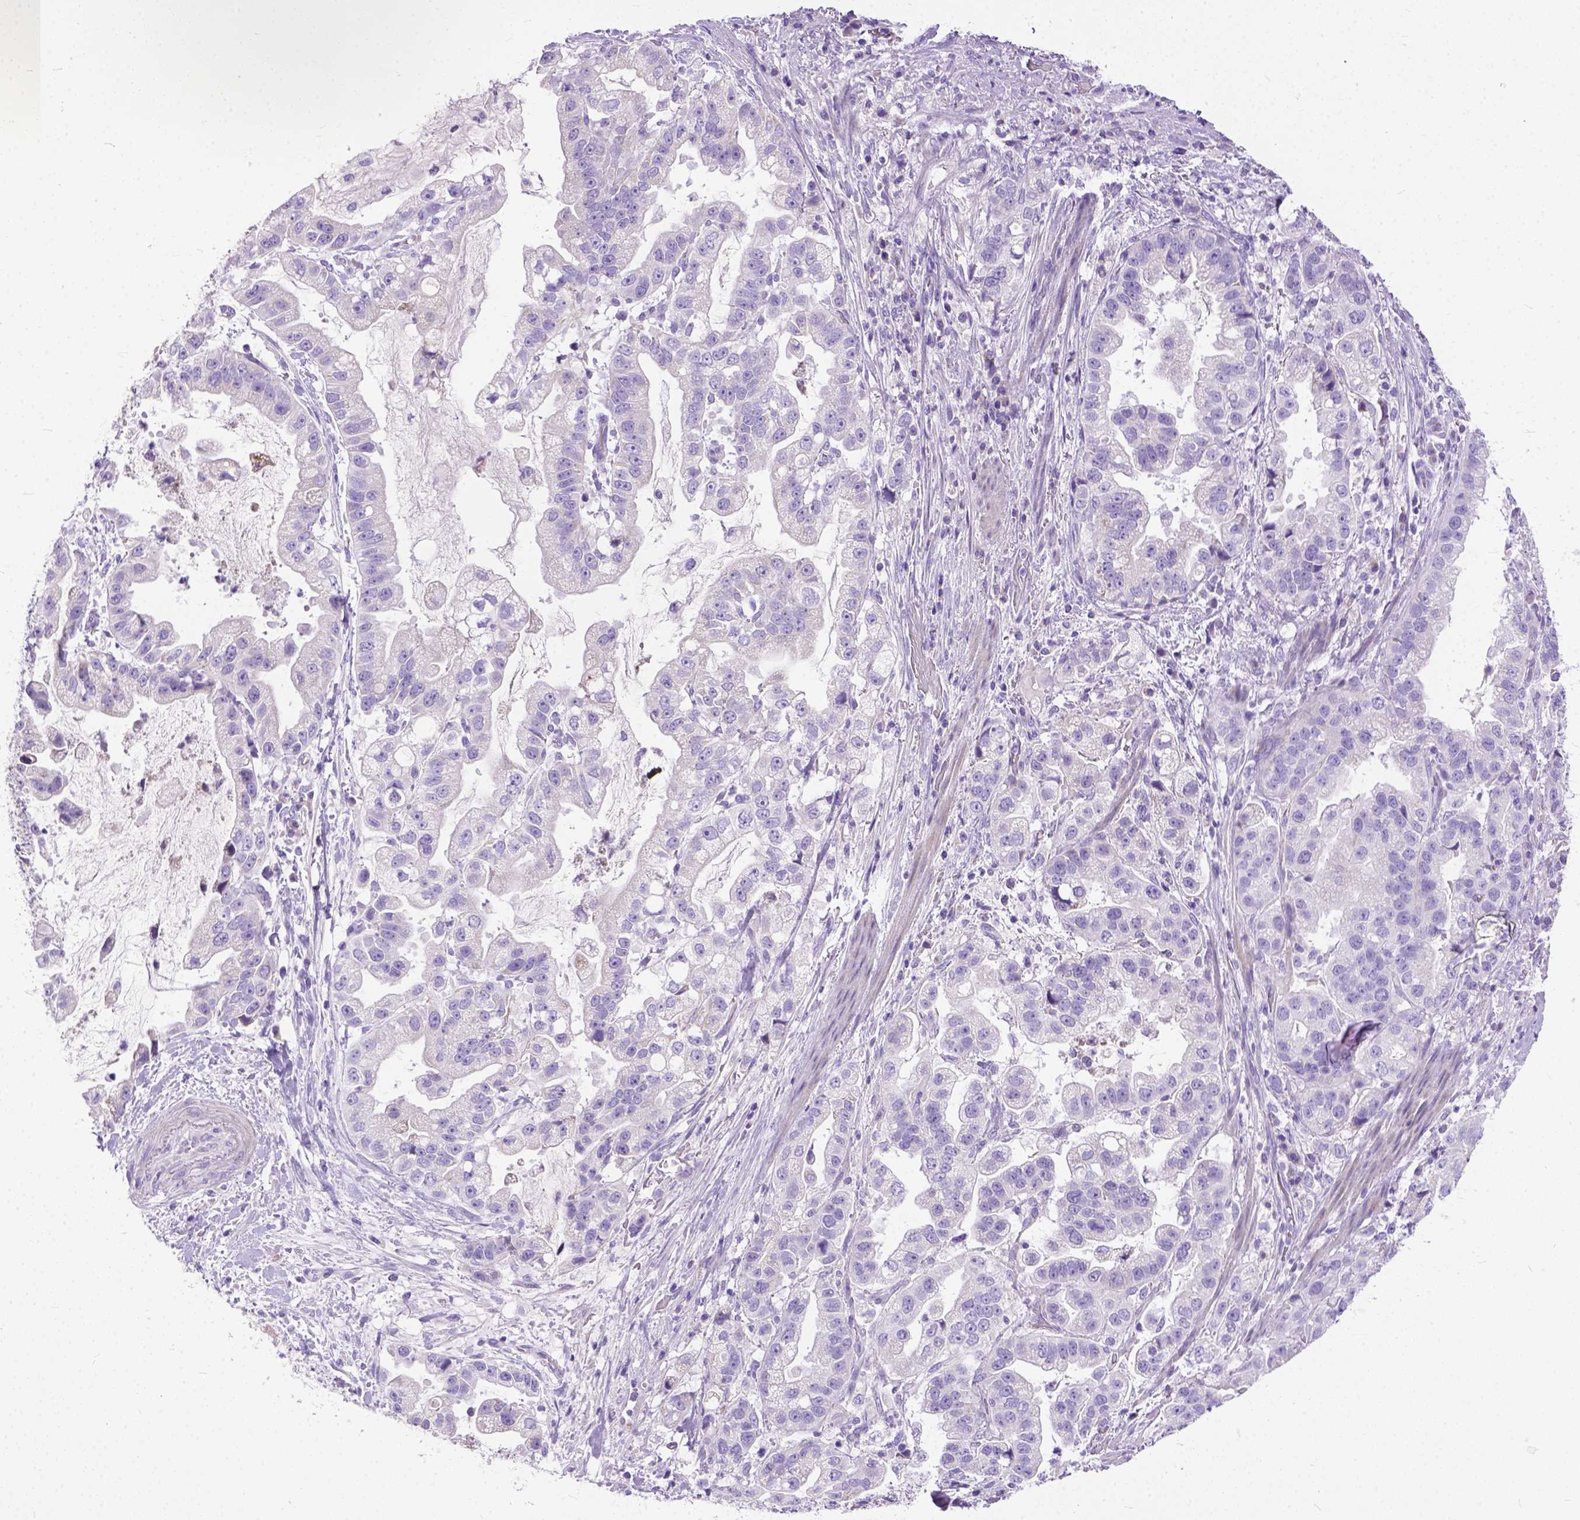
{"staining": {"intensity": "negative", "quantity": "none", "location": "none"}, "tissue": "stomach cancer", "cell_type": "Tumor cells", "image_type": "cancer", "snomed": [{"axis": "morphology", "description": "Adenocarcinoma, NOS"}, {"axis": "topography", "description": "Stomach"}], "caption": "High power microscopy micrograph of an immunohistochemistry (IHC) photomicrograph of stomach cancer (adenocarcinoma), revealing no significant staining in tumor cells. The staining was performed using DAB to visualize the protein expression in brown, while the nuclei were stained in blue with hematoxylin (Magnification: 20x).", "gene": "PLK5", "patient": {"sex": "male", "age": 59}}